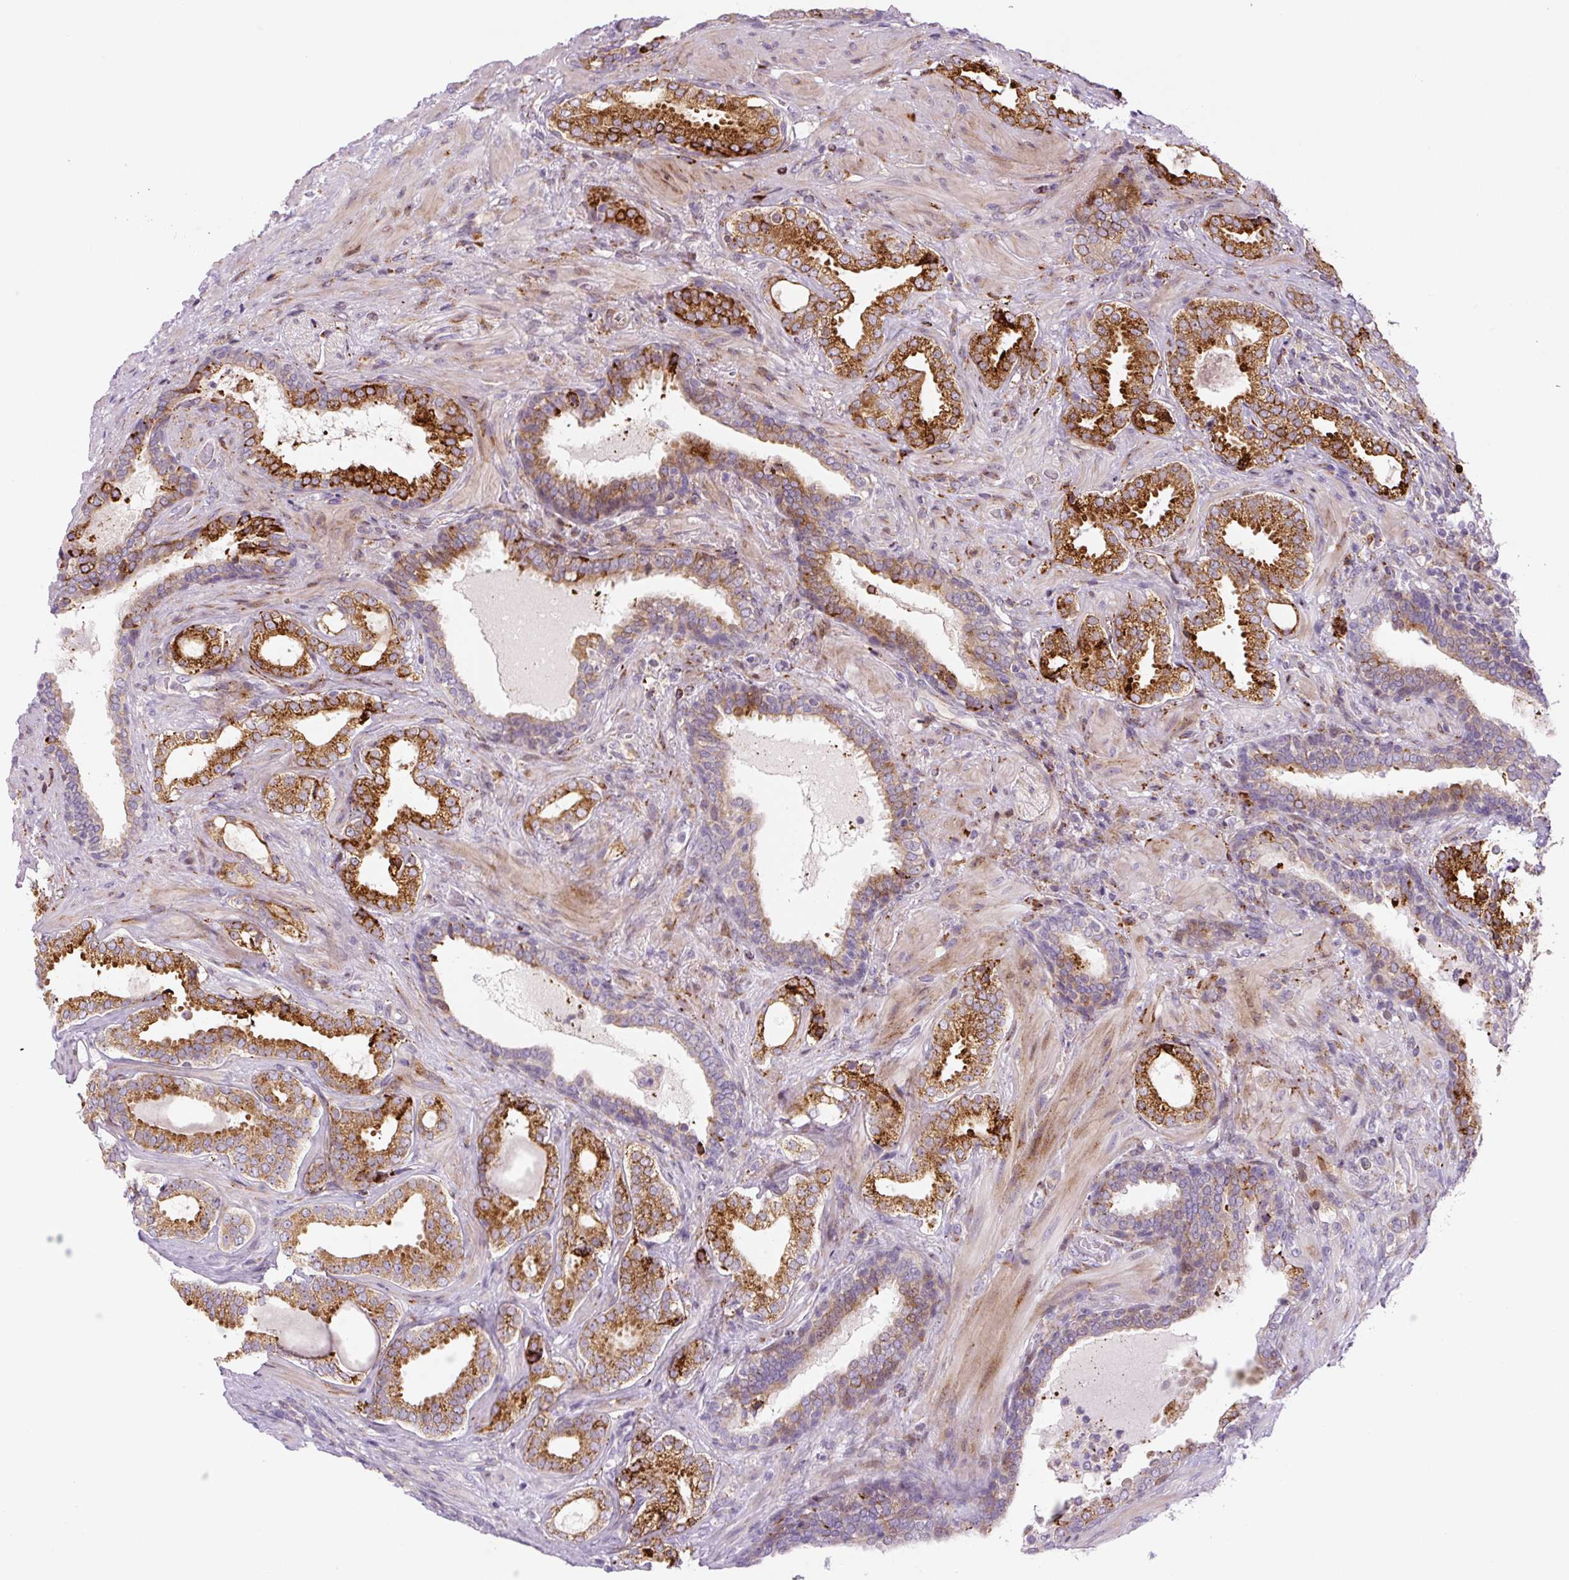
{"staining": {"intensity": "strong", "quantity": ">75%", "location": "cytoplasmic/membranous"}, "tissue": "prostate cancer", "cell_type": "Tumor cells", "image_type": "cancer", "snomed": [{"axis": "morphology", "description": "Adenocarcinoma, High grade"}, {"axis": "topography", "description": "Prostate"}], "caption": "Immunohistochemical staining of human prostate cancer (high-grade adenocarcinoma) exhibits high levels of strong cytoplasmic/membranous protein expression in approximately >75% of tumor cells. Ihc stains the protein in brown and the nuclei are stained blue.", "gene": "DISP3", "patient": {"sex": "male", "age": 65}}